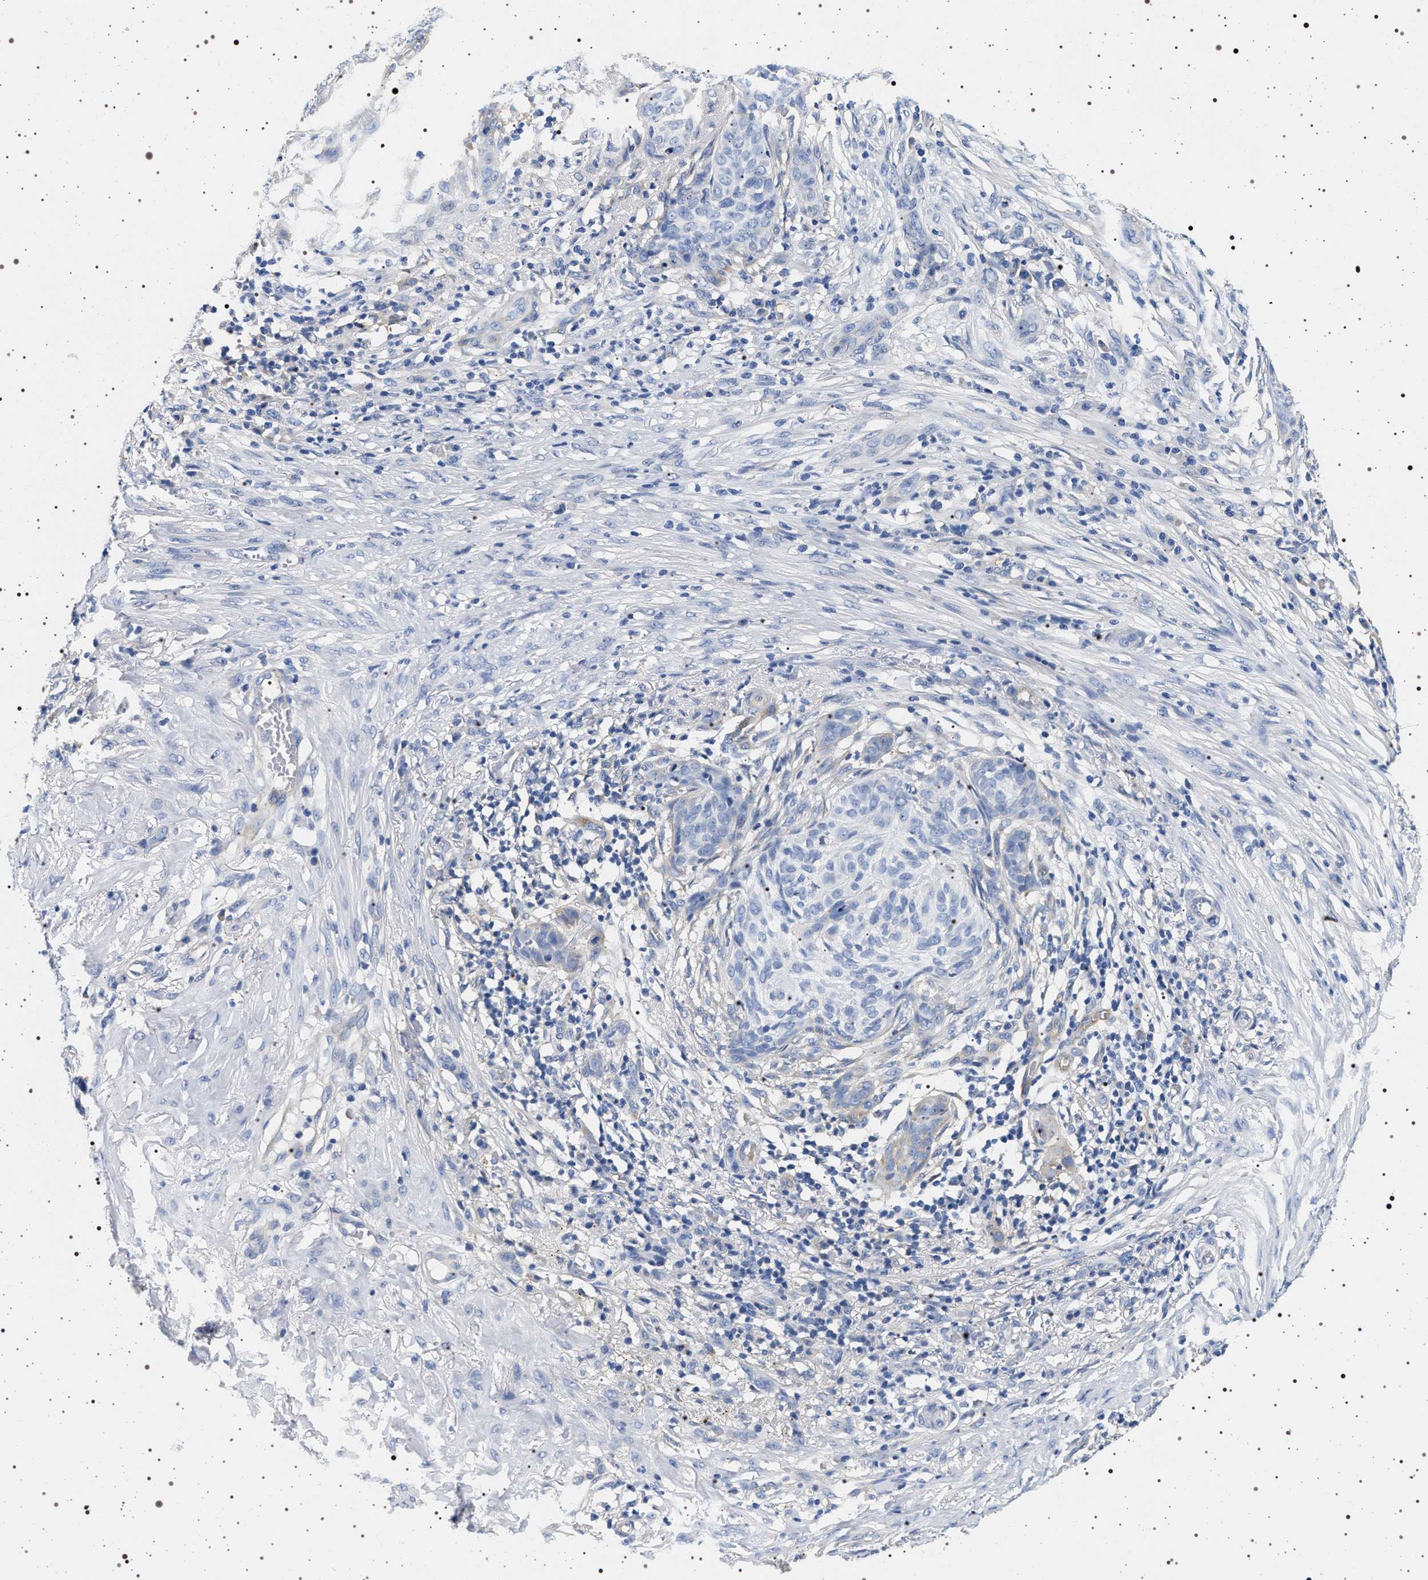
{"staining": {"intensity": "negative", "quantity": "none", "location": "none"}, "tissue": "skin cancer", "cell_type": "Tumor cells", "image_type": "cancer", "snomed": [{"axis": "morphology", "description": "Basal cell carcinoma"}, {"axis": "topography", "description": "Skin"}], "caption": "Immunohistochemical staining of human basal cell carcinoma (skin) reveals no significant staining in tumor cells.", "gene": "HSD17B1", "patient": {"sex": "male", "age": 85}}